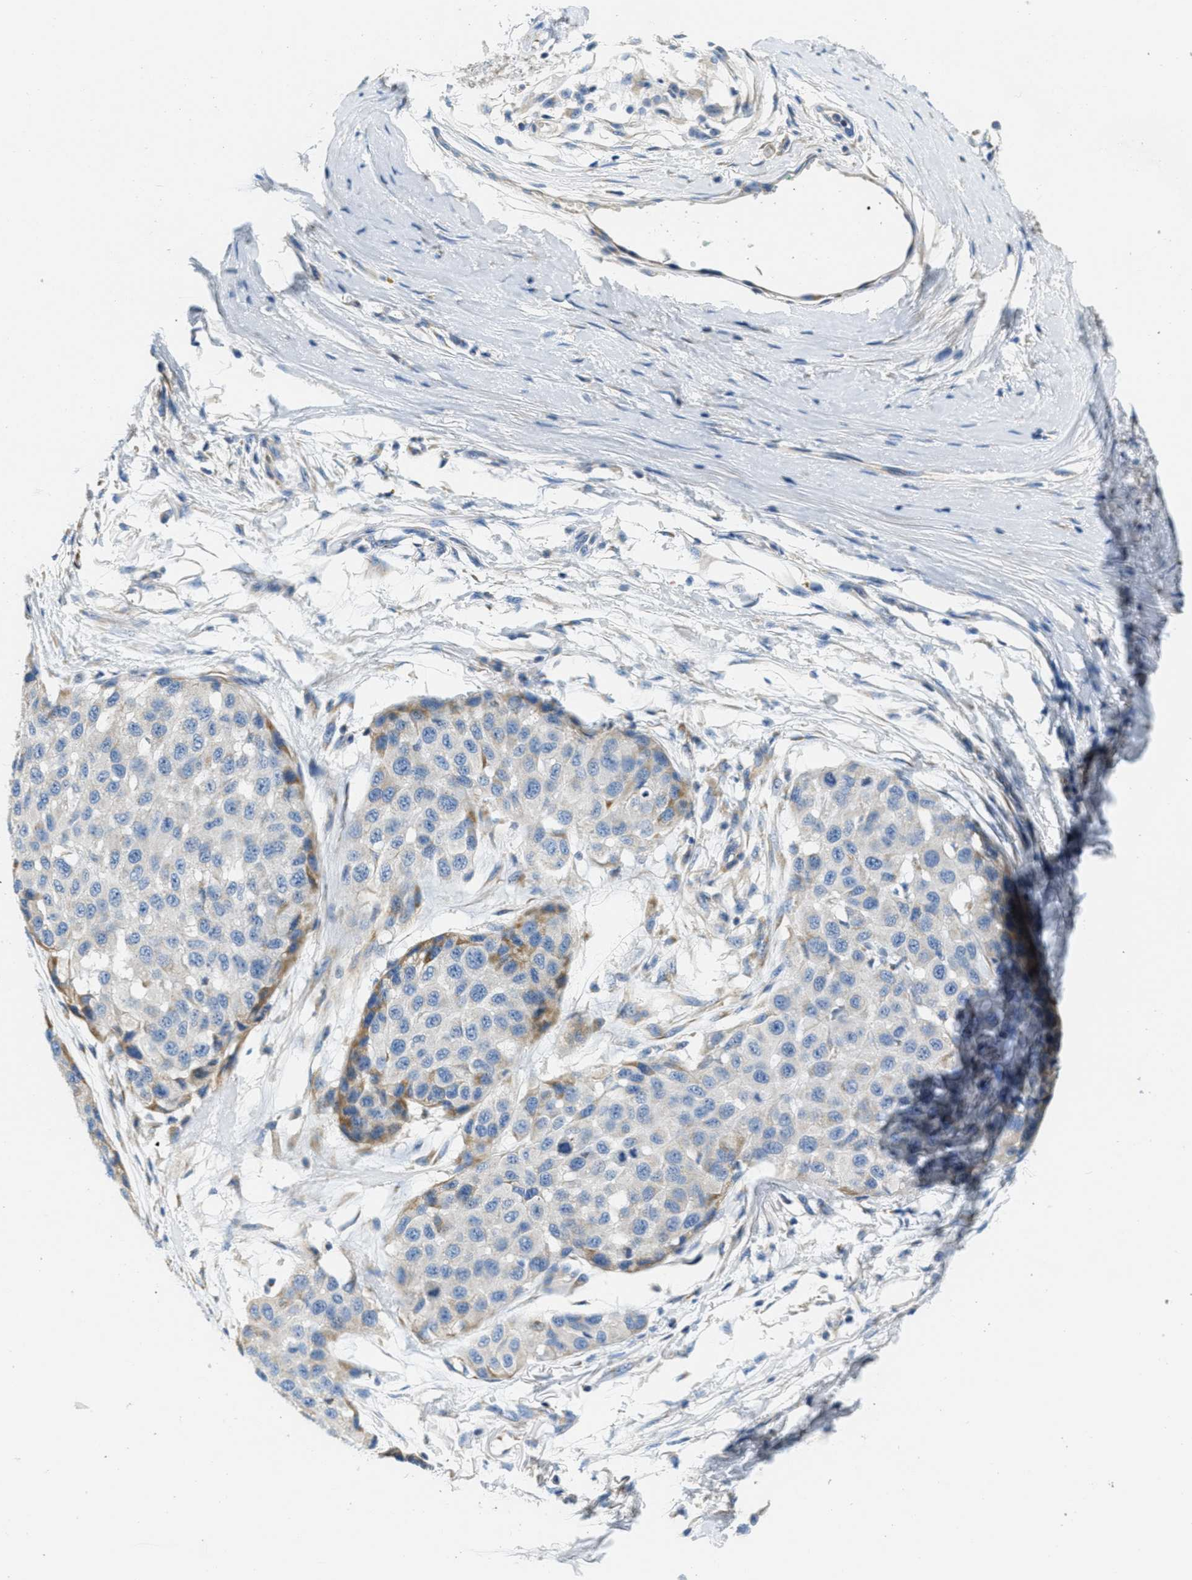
{"staining": {"intensity": "weak", "quantity": "<25%", "location": "cytoplasmic/membranous"}, "tissue": "melanoma", "cell_type": "Tumor cells", "image_type": "cancer", "snomed": [{"axis": "morphology", "description": "Normal tissue, NOS"}, {"axis": "morphology", "description": "Malignant melanoma, NOS"}, {"axis": "topography", "description": "Skin"}], "caption": "Image shows no protein expression in tumor cells of malignant melanoma tissue.", "gene": "CA4", "patient": {"sex": "male", "age": 62}}